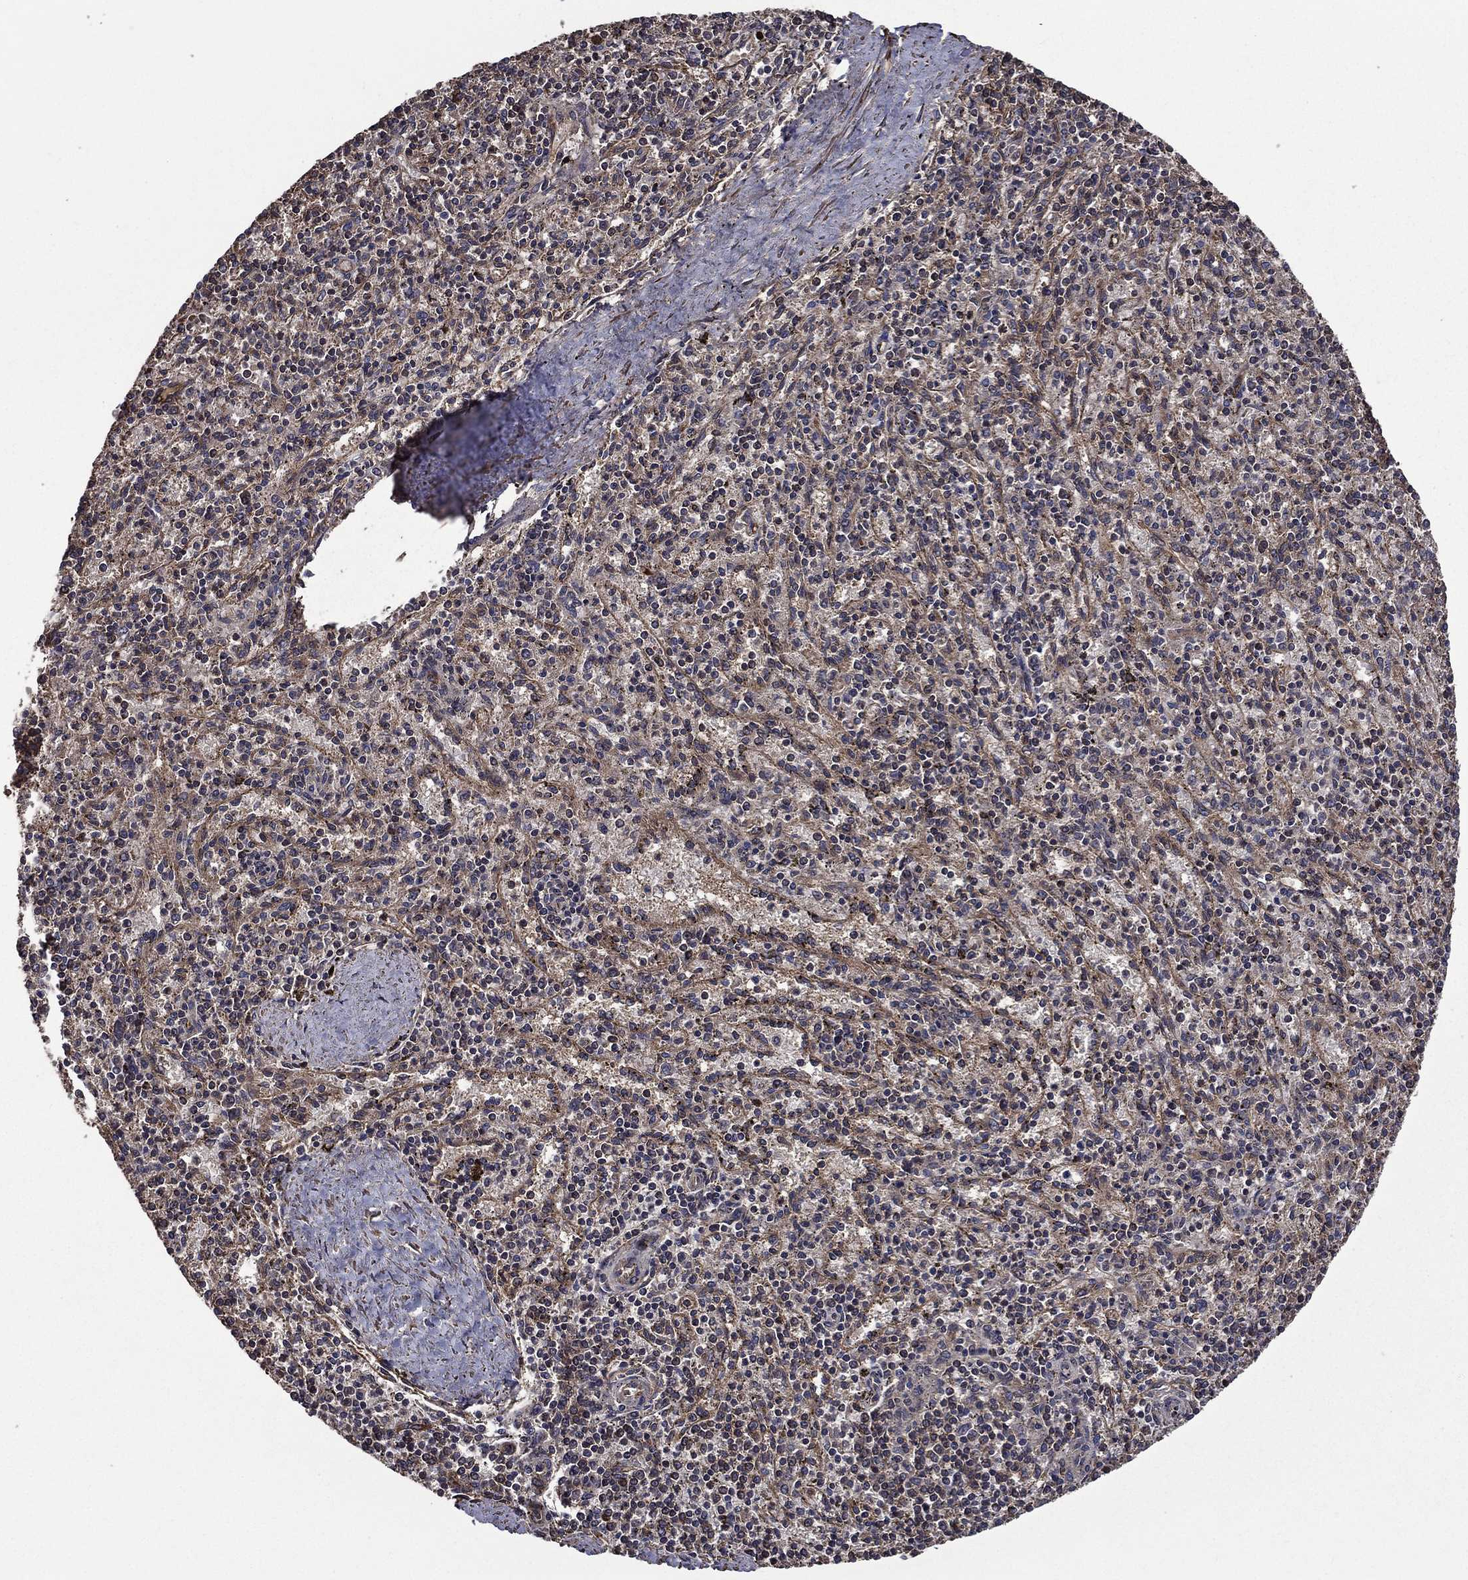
{"staining": {"intensity": "negative", "quantity": "none", "location": "none"}, "tissue": "spleen", "cell_type": "Cells in red pulp", "image_type": "normal", "snomed": [{"axis": "morphology", "description": "Normal tissue, NOS"}, {"axis": "topography", "description": "Spleen"}], "caption": "The immunohistochemistry (IHC) photomicrograph has no significant positivity in cells in red pulp of spleen.", "gene": "PLPP3", "patient": {"sex": "female", "age": 37}}